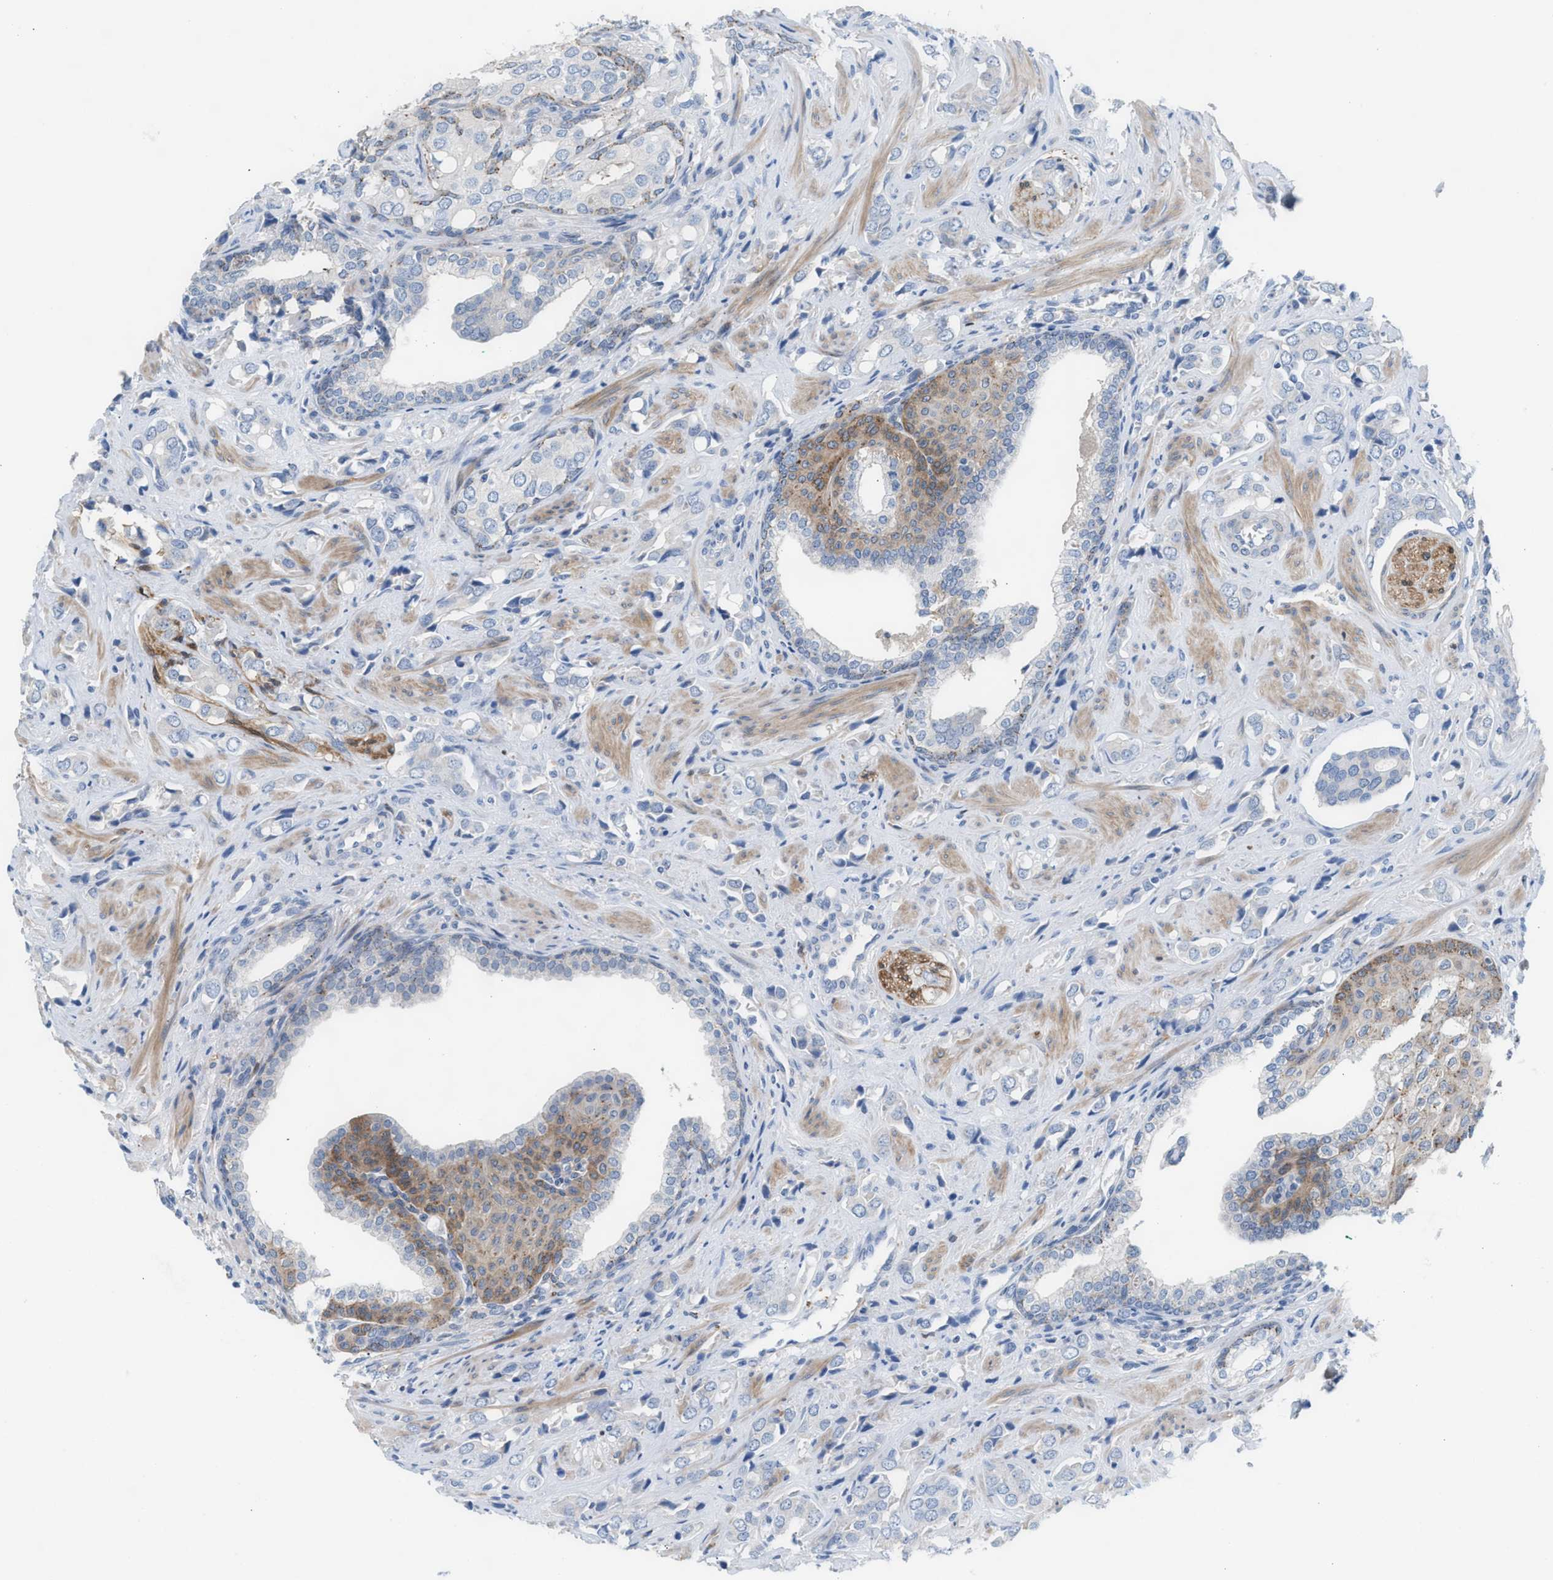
{"staining": {"intensity": "negative", "quantity": "none", "location": "none"}, "tissue": "prostate cancer", "cell_type": "Tumor cells", "image_type": "cancer", "snomed": [{"axis": "morphology", "description": "Adenocarcinoma, High grade"}, {"axis": "topography", "description": "Prostate"}], "caption": "This is an immunohistochemistry photomicrograph of human prostate cancer. There is no expression in tumor cells.", "gene": "ASPA", "patient": {"sex": "male", "age": 52}}